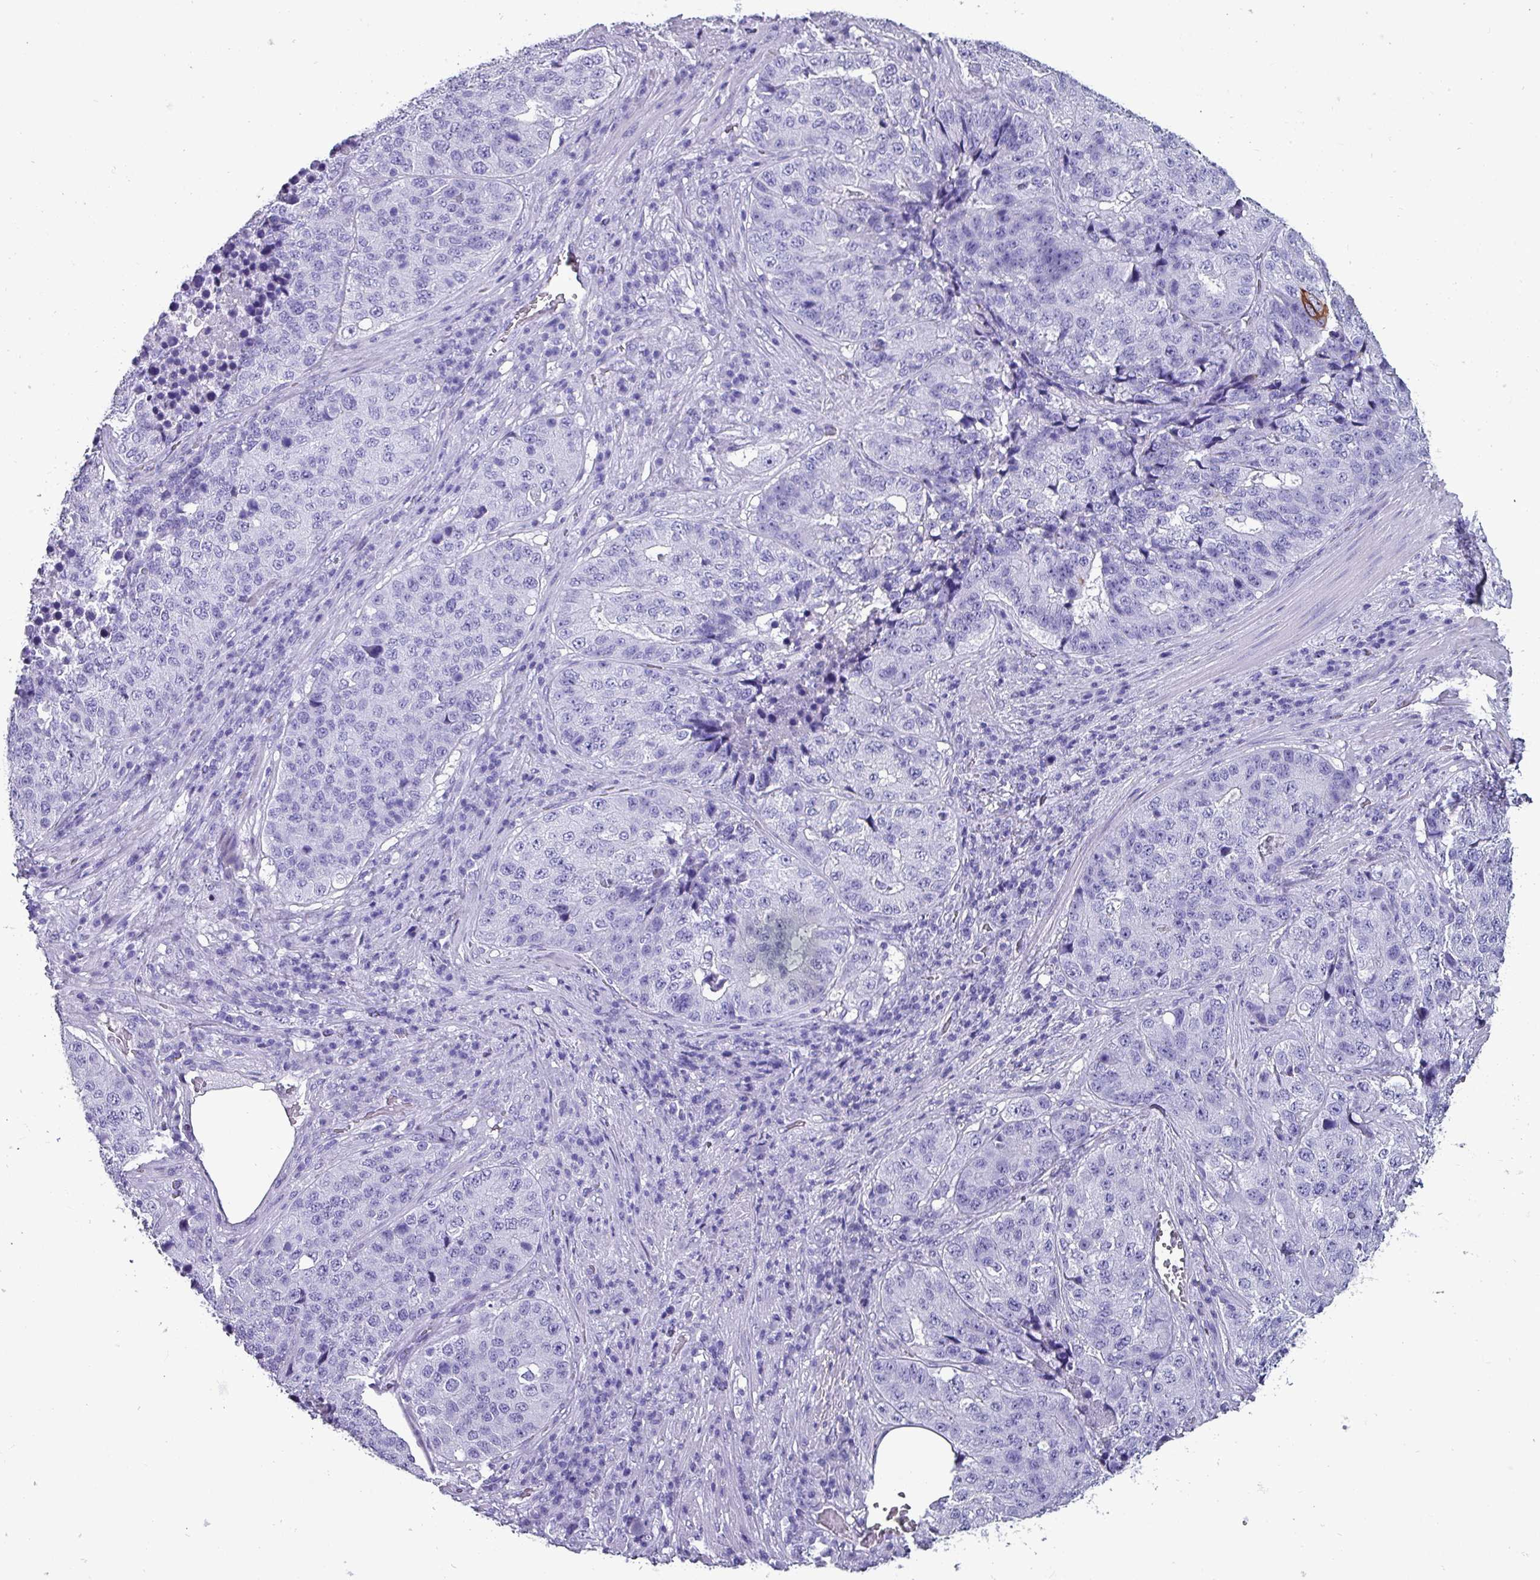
{"staining": {"intensity": "negative", "quantity": "none", "location": "none"}, "tissue": "stomach cancer", "cell_type": "Tumor cells", "image_type": "cancer", "snomed": [{"axis": "morphology", "description": "Adenocarcinoma, NOS"}, {"axis": "topography", "description": "Stomach"}], "caption": "Immunohistochemical staining of human stomach cancer demonstrates no significant staining in tumor cells. (DAB (3,3'-diaminobenzidine) IHC with hematoxylin counter stain).", "gene": "KRT6C", "patient": {"sex": "male", "age": 71}}